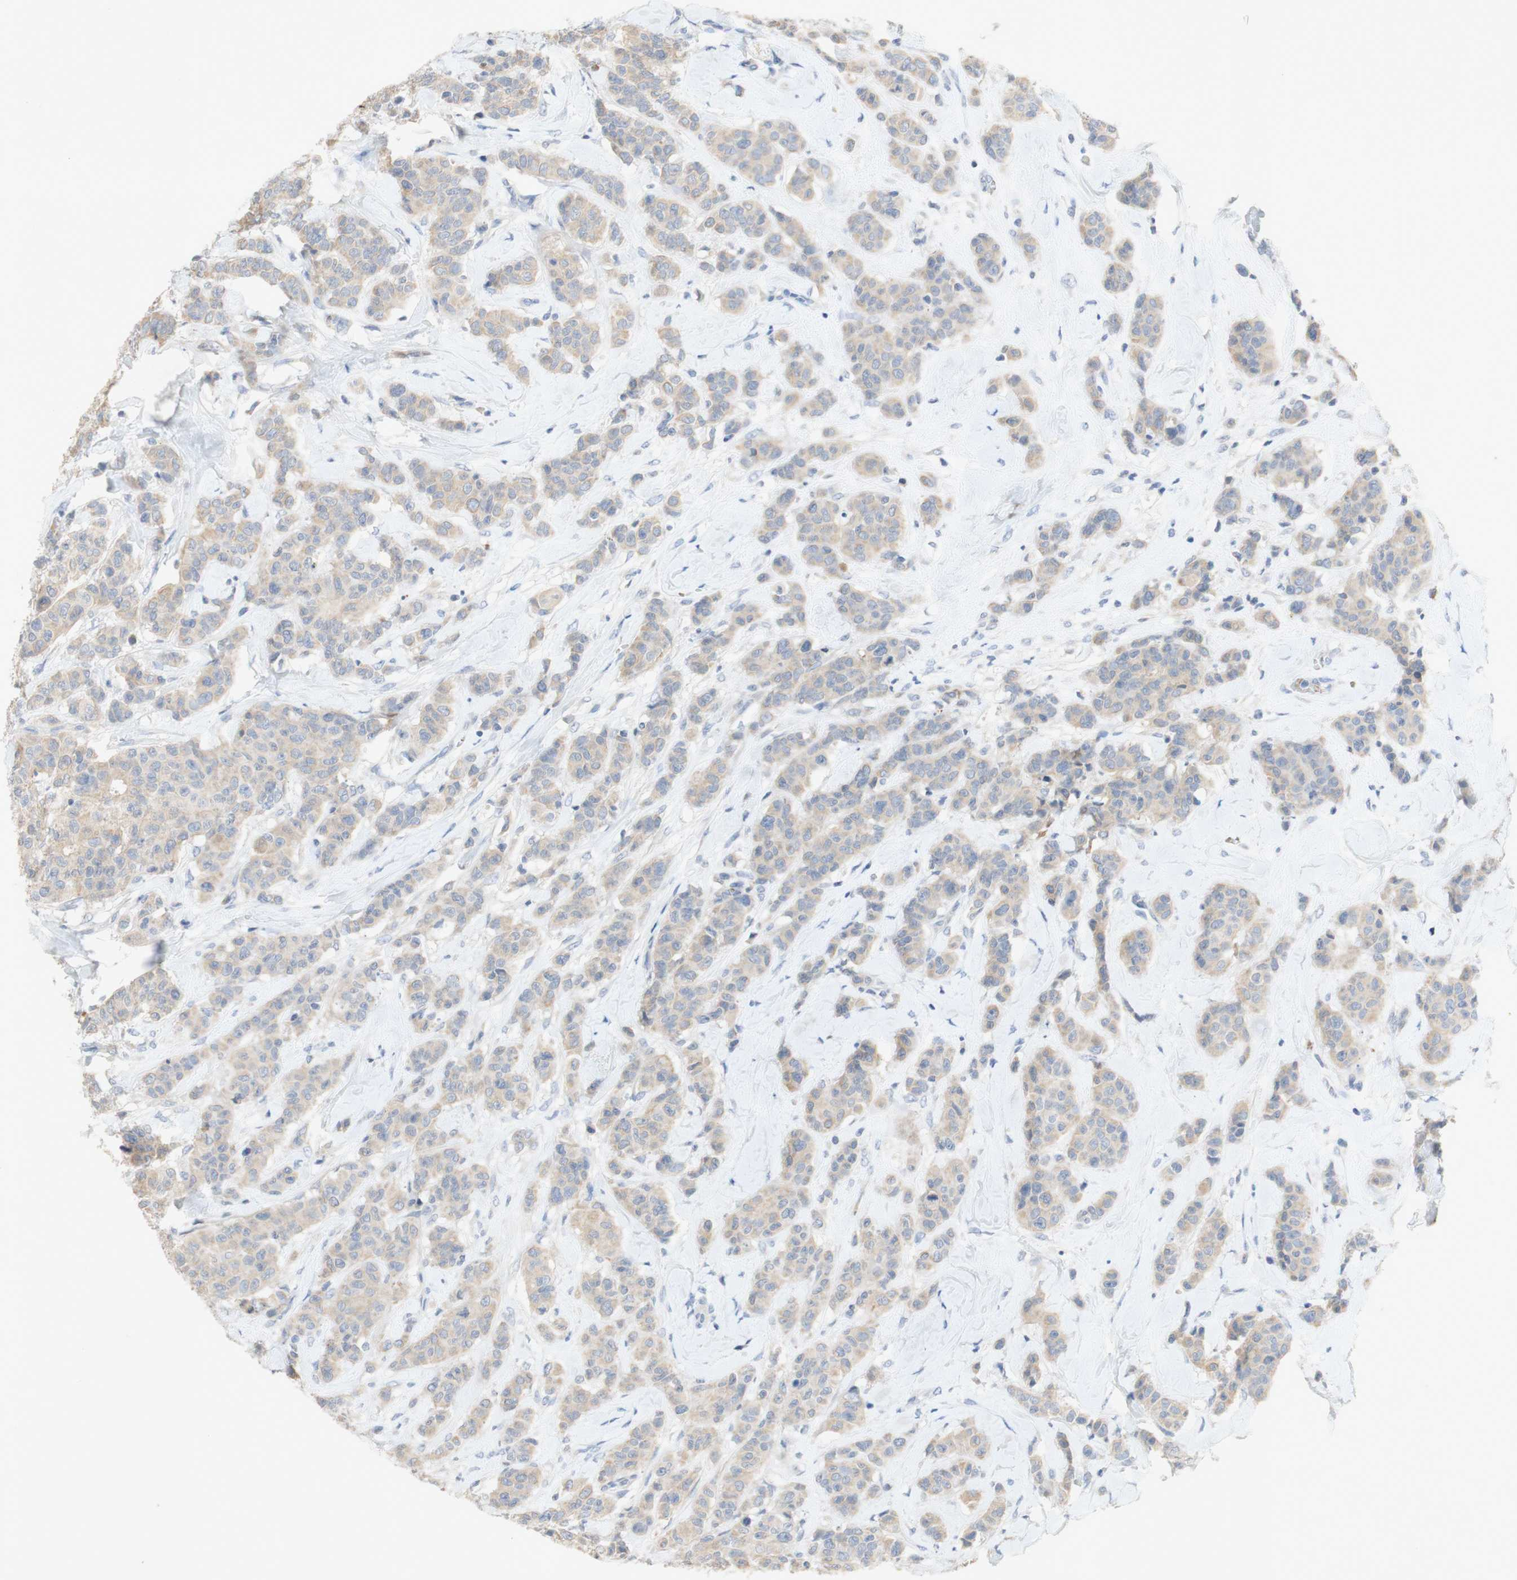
{"staining": {"intensity": "weak", "quantity": "25%-75%", "location": "cytoplasmic/membranous"}, "tissue": "breast cancer", "cell_type": "Tumor cells", "image_type": "cancer", "snomed": [{"axis": "morphology", "description": "Normal tissue, NOS"}, {"axis": "morphology", "description": "Duct carcinoma"}, {"axis": "topography", "description": "Breast"}], "caption": "Brown immunohistochemical staining in breast cancer exhibits weak cytoplasmic/membranous positivity in approximately 25%-75% of tumor cells.", "gene": "EPO", "patient": {"sex": "female", "age": 40}}